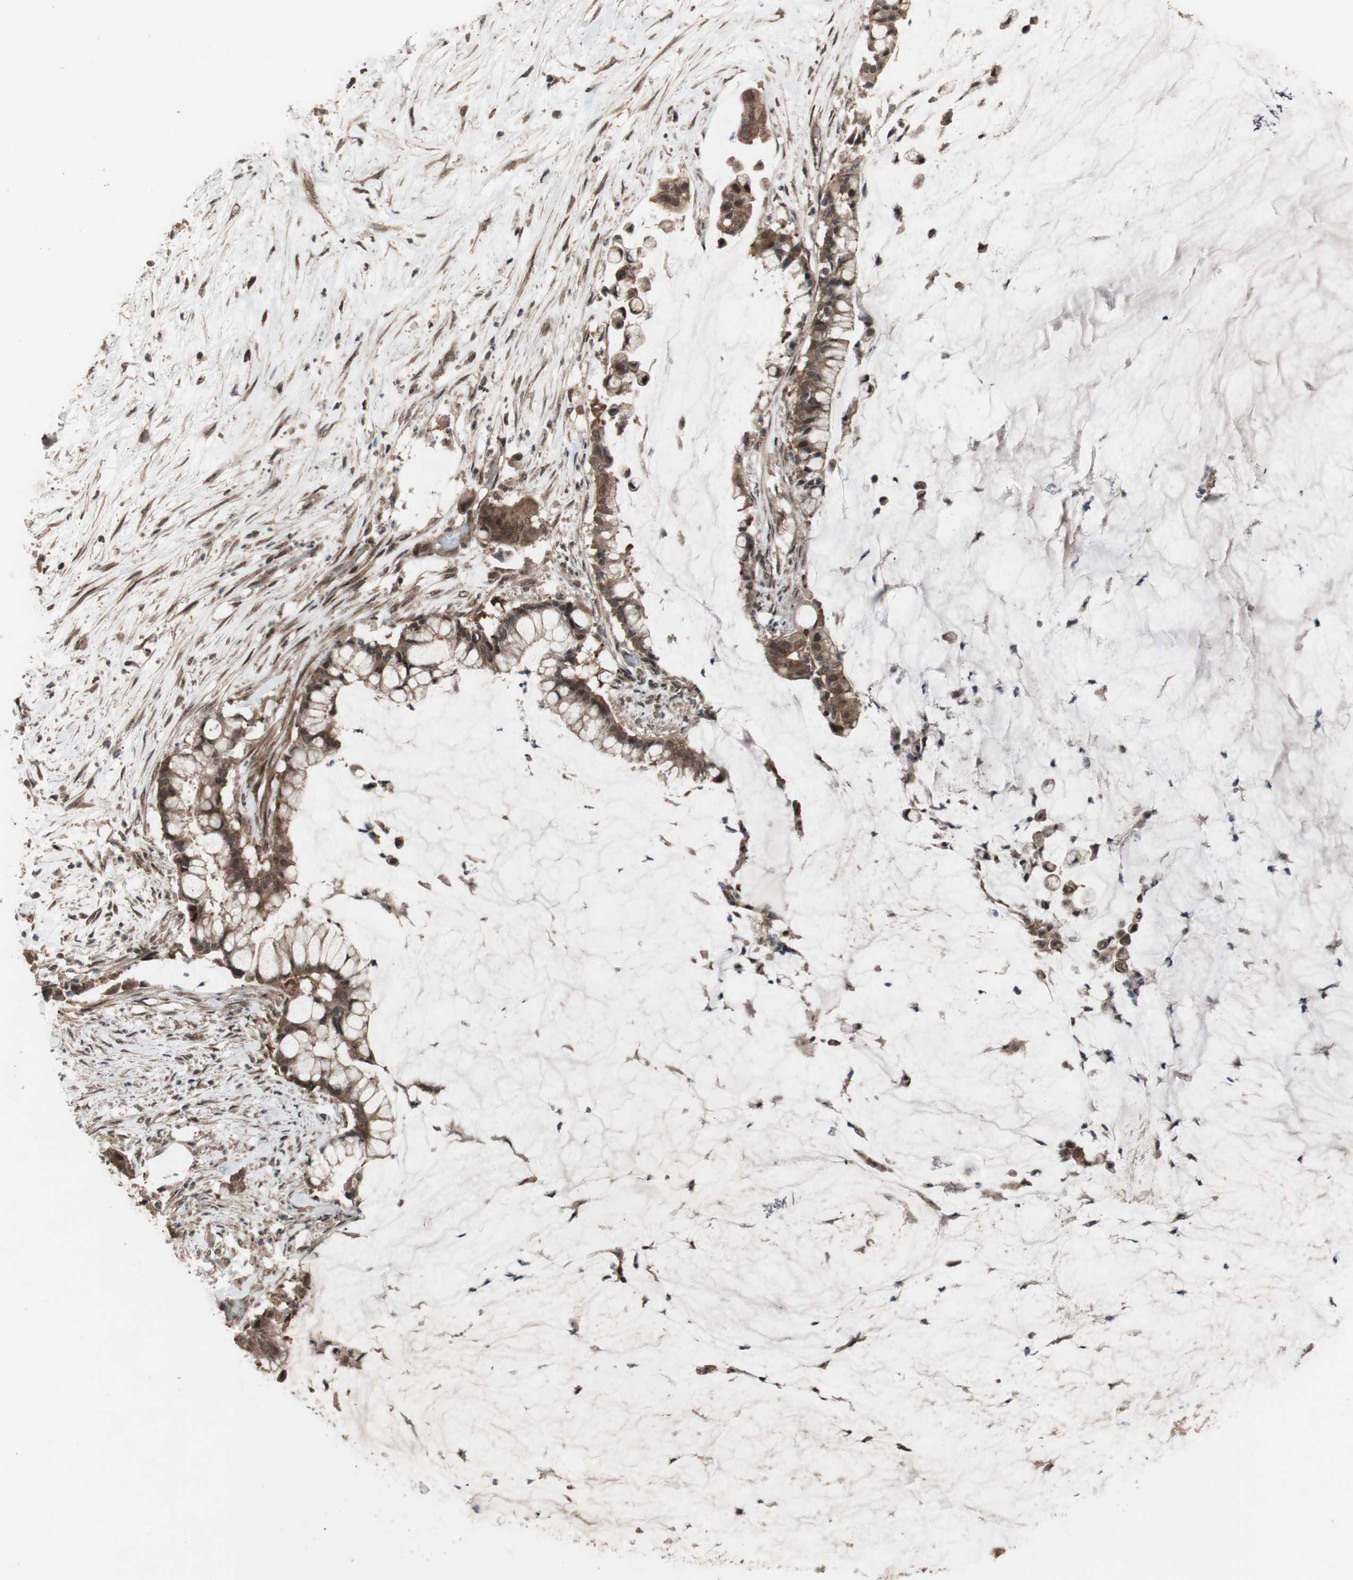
{"staining": {"intensity": "moderate", "quantity": ">75%", "location": "cytoplasmic/membranous"}, "tissue": "pancreatic cancer", "cell_type": "Tumor cells", "image_type": "cancer", "snomed": [{"axis": "morphology", "description": "Adenocarcinoma, NOS"}, {"axis": "topography", "description": "Pancreas"}], "caption": "Pancreatic cancer (adenocarcinoma) was stained to show a protein in brown. There is medium levels of moderate cytoplasmic/membranous expression in about >75% of tumor cells. (DAB IHC with brightfield microscopy, high magnification).", "gene": "KANSL1", "patient": {"sex": "male", "age": 41}}